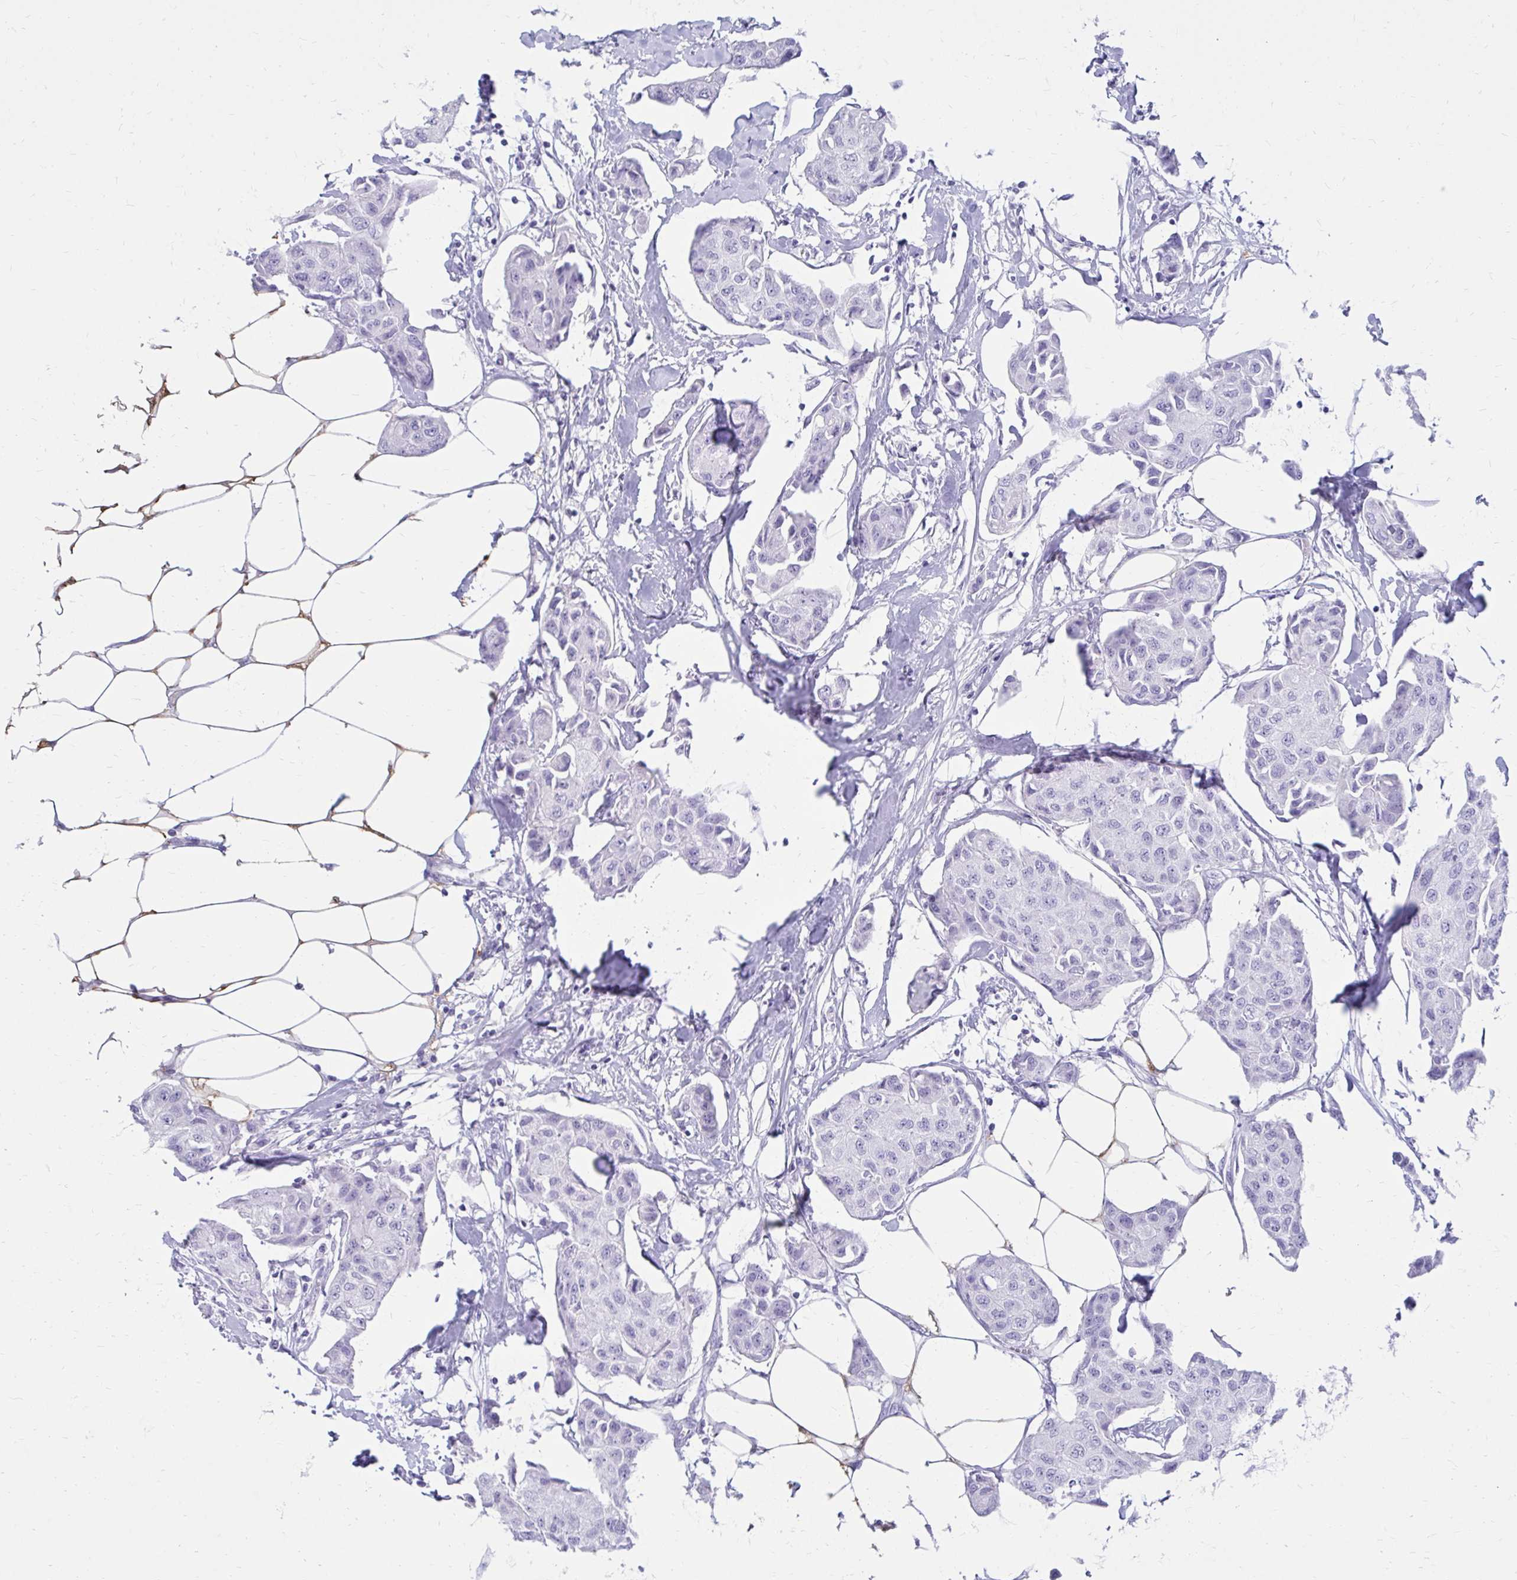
{"staining": {"intensity": "negative", "quantity": "none", "location": "none"}, "tissue": "breast cancer", "cell_type": "Tumor cells", "image_type": "cancer", "snomed": [{"axis": "morphology", "description": "Duct carcinoma"}, {"axis": "topography", "description": "Breast"}, {"axis": "topography", "description": "Lymph node"}], "caption": "Intraductal carcinoma (breast) was stained to show a protein in brown. There is no significant positivity in tumor cells.", "gene": "OR10R2", "patient": {"sex": "female", "age": 80}}